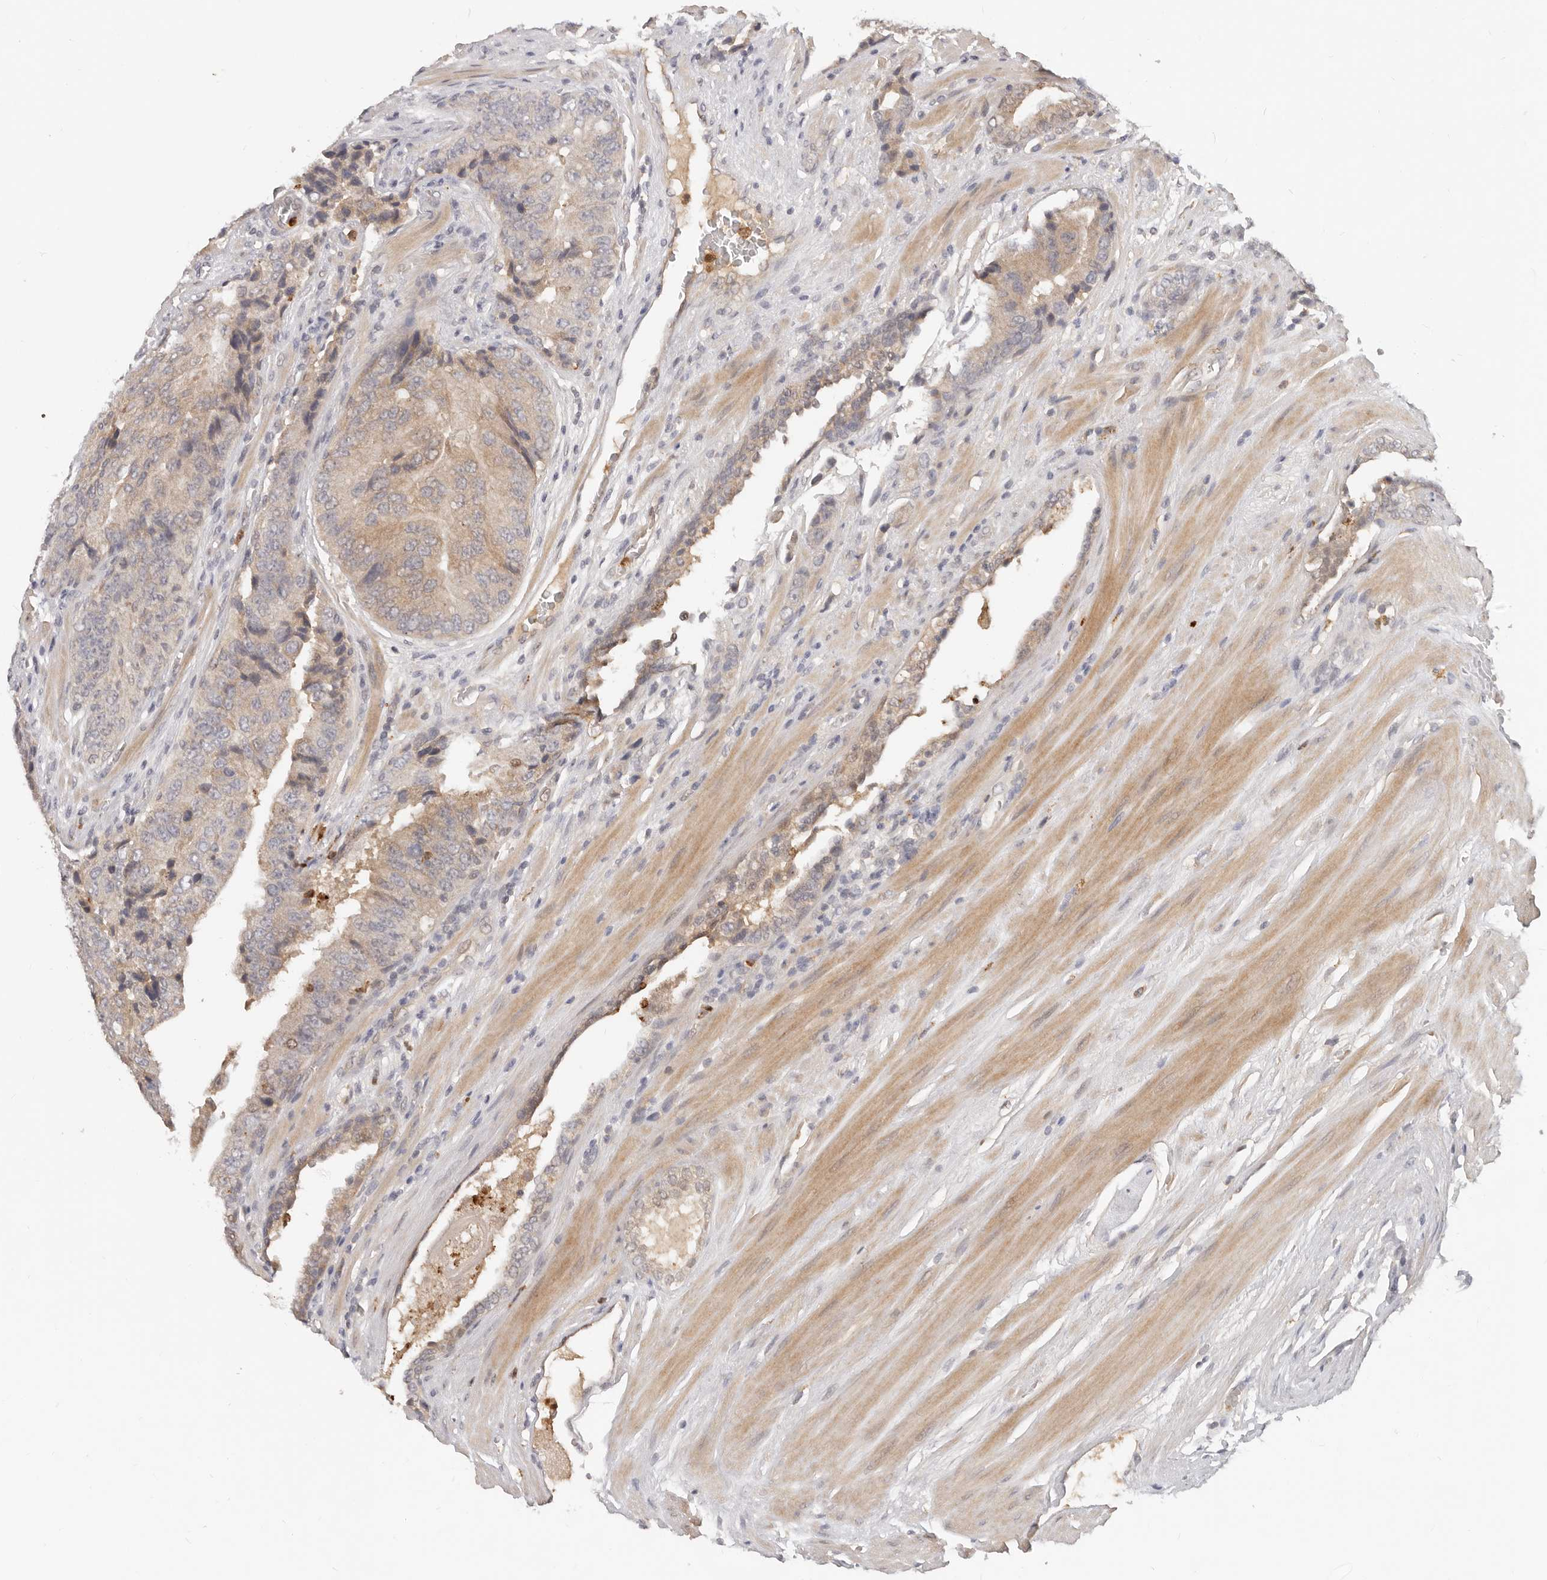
{"staining": {"intensity": "weak", "quantity": "25%-75%", "location": "cytoplasmic/membranous"}, "tissue": "prostate cancer", "cell_type": "Tumor cells", "image_type": "cancer", "snomed": [{"axis": "morphology", "description": "Adenocarcinoma, High grade"}, {"axis": "topography", "description": "Prostate"}], "caption": "Immunohistochemical staining of human prostate cancer reveals weak cytoplasmic/membranous protein expression in about 25%-75% of tumor cells. The staining was performed using DAB to visualize the protein expression in brown, while the nuclei were stained in blue with hematoxylin (Magnification: 20x).", "gene": "USP49", "patient": {"sex": "male", "age": 70}}